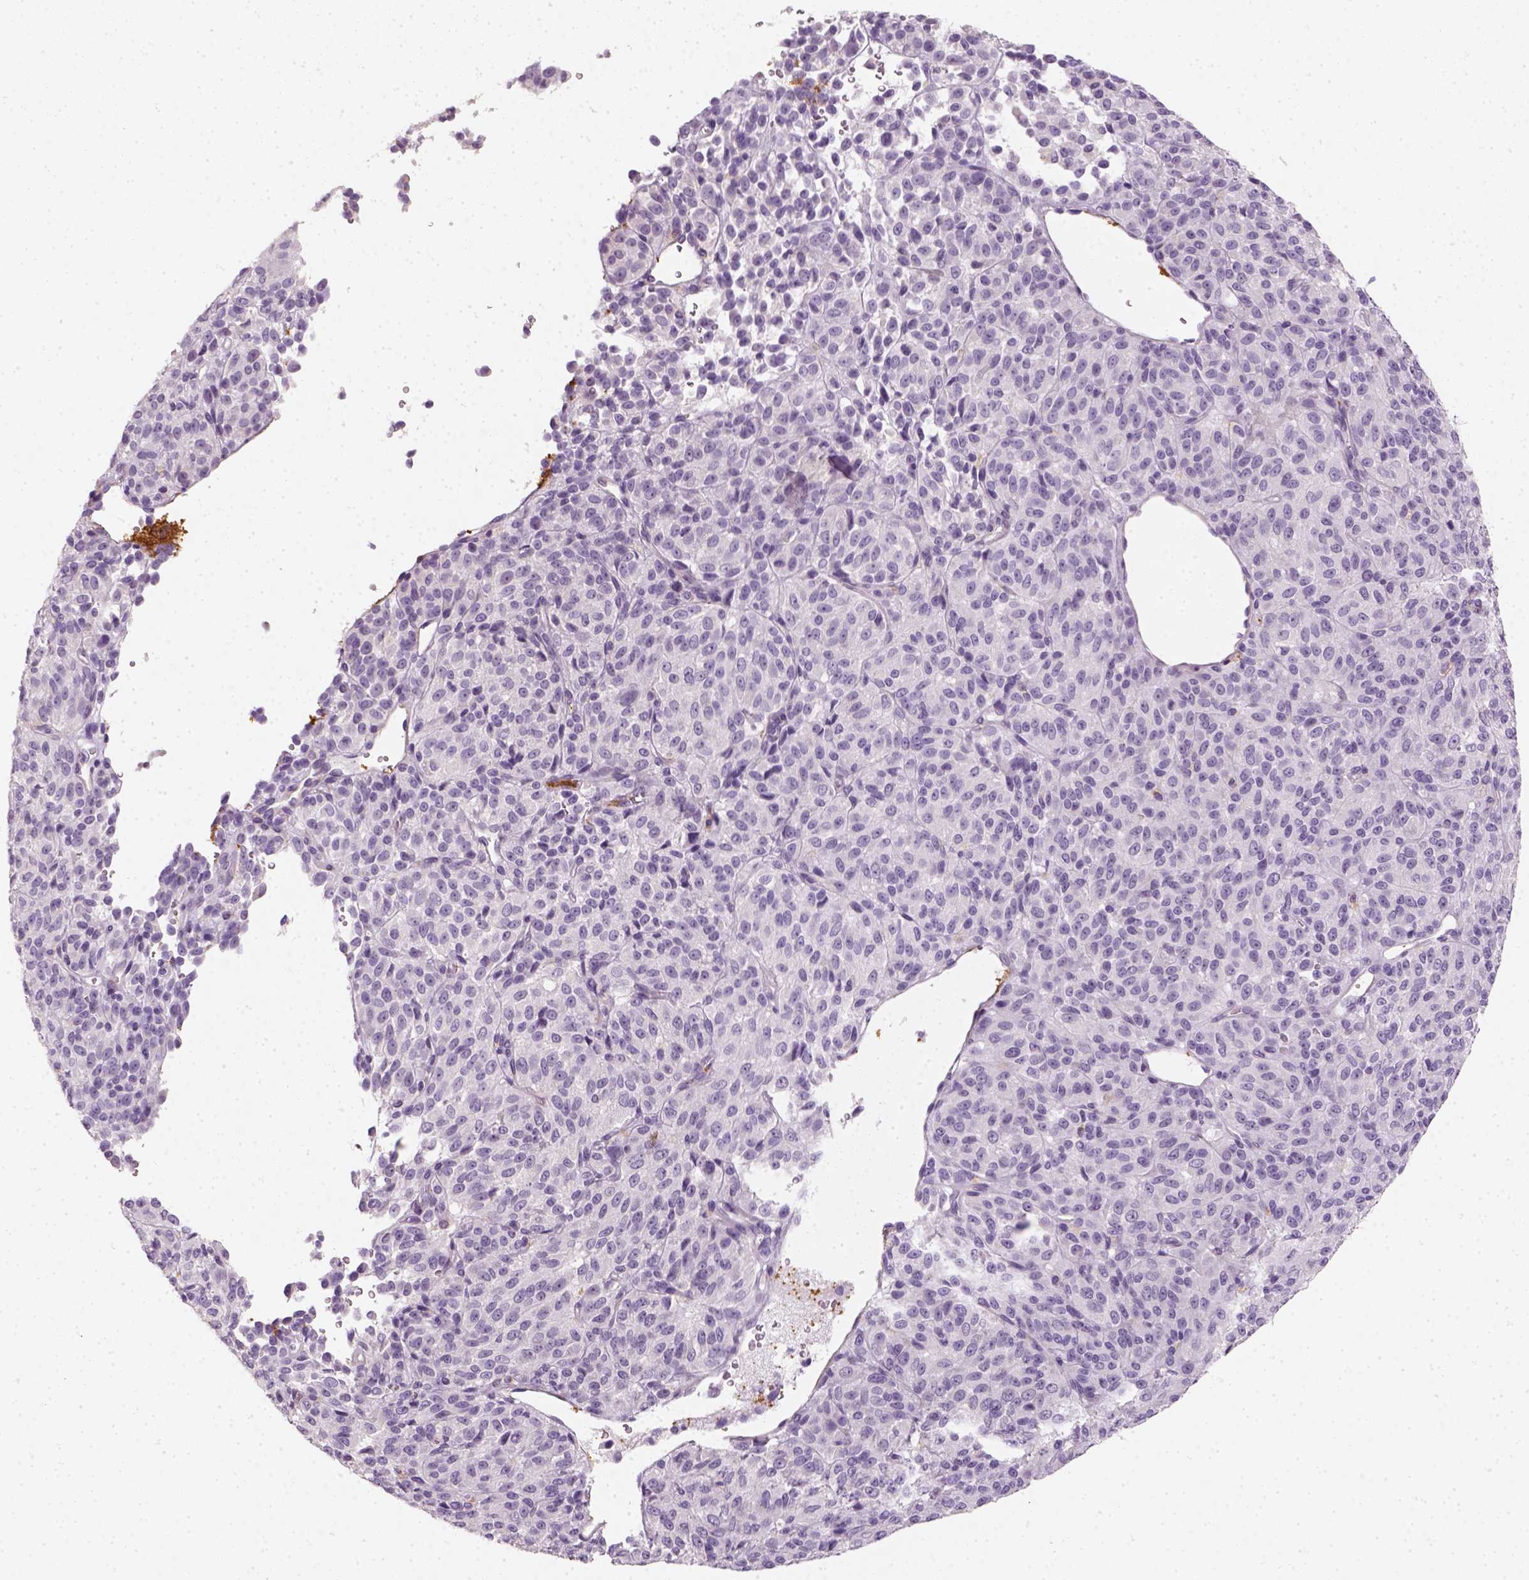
{"staining": {"intensity": "negative", "quantity": "none", "location": "none"}, "tissue": "melanoma", "cell_type": "Tumor cells", "image_type": "cancer", "snomed": [{"axis": "morphology", "description": "Malignant melanoma, Metastatic site"}, {"axis": "topography", "description": "Brain"}], "caption": "Melanoma was stained to show a protein in brown. There is no significant staining in tumor cells.", "gene": "FAM163B", "patient": {"sex": "female", "age": 56}}